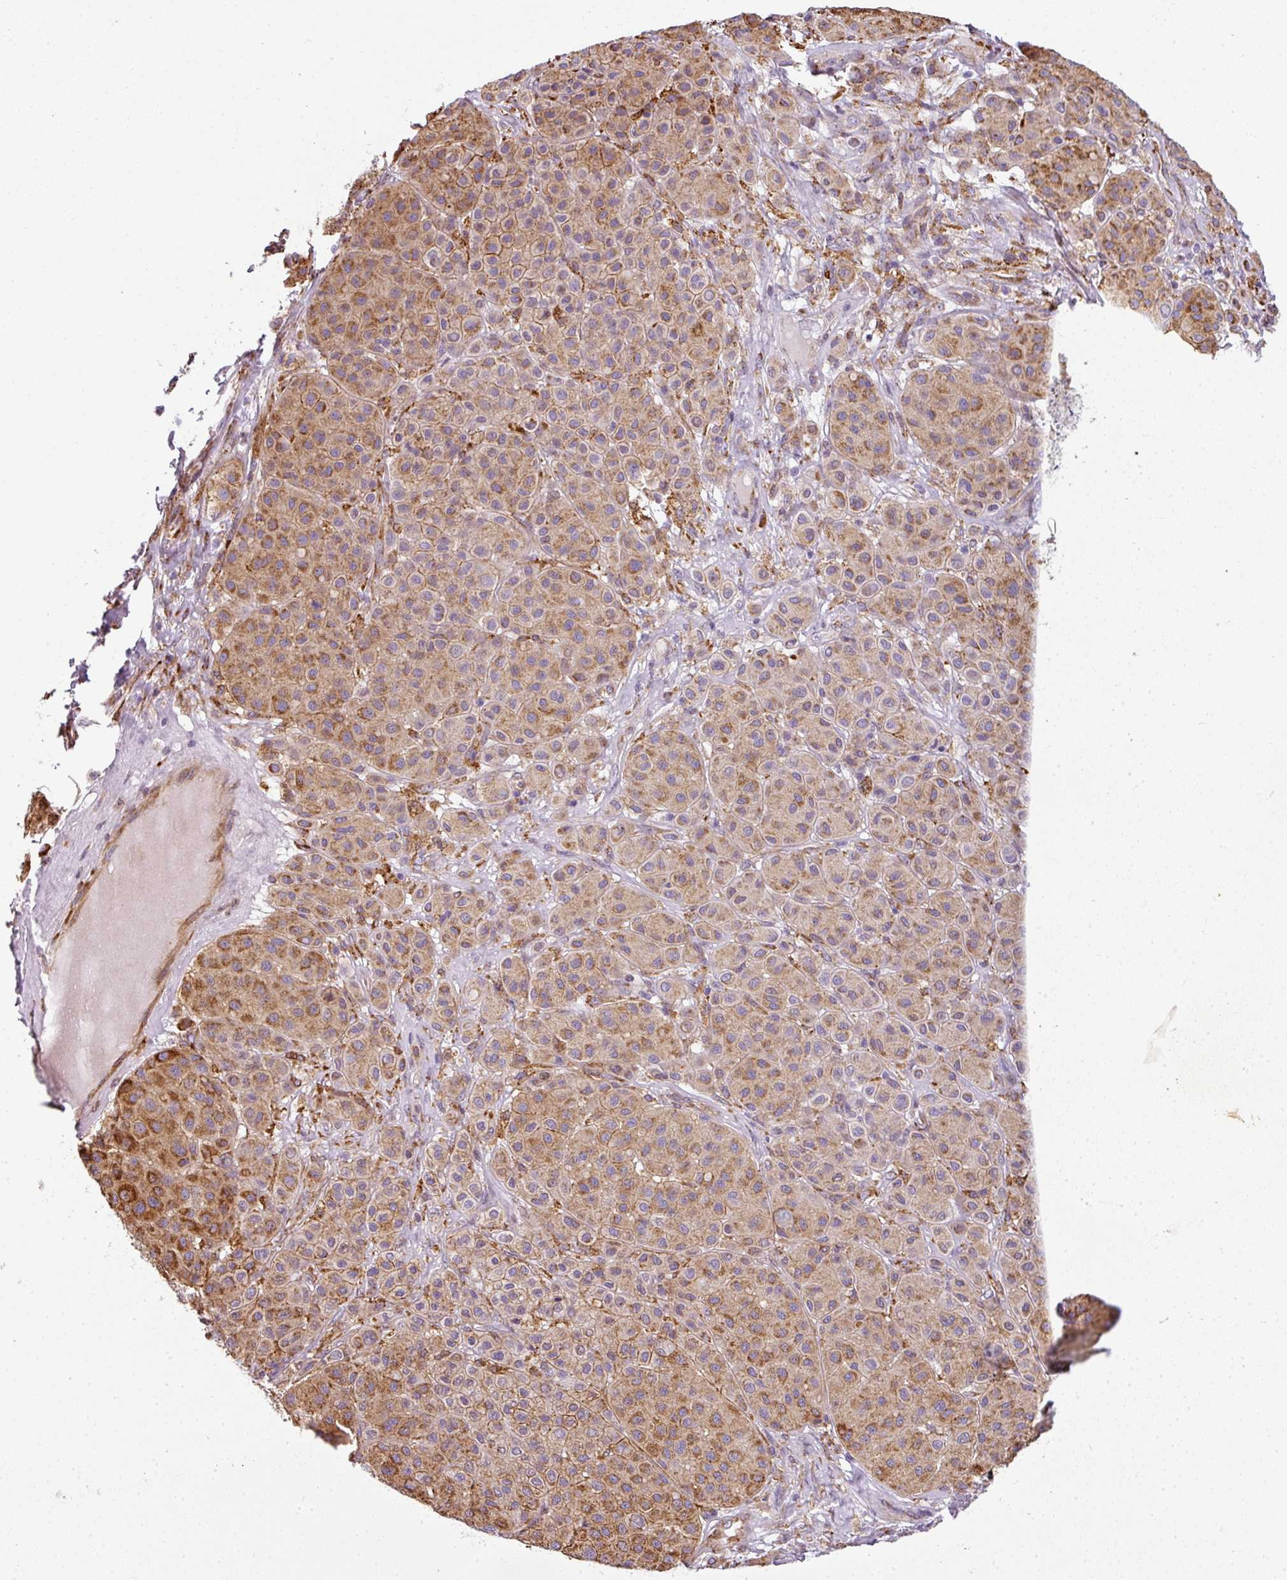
{"staining": {"intensity": "moderate", "quantity": ">75%", "location": "cytoplasmic/membranous"}, "tissue": "melanoma", "cell_type": "Tumor cells", "image_type": "cancer", "snomed": [{"axis": "morphology", "description": "Malignant melanoma, Metastatic site"}, {"axis": "topography", "description": "Smooth muscle"}], "caption": "Immunohistochemical staining of malignant melanoma (metastatic site) exhibits medium levels of moderate cytoplasmic/membranous positivity in about >75% of tumor cells.", "gene": "ANKRD18A", "patient": {"sex": "male", "age": 41}}